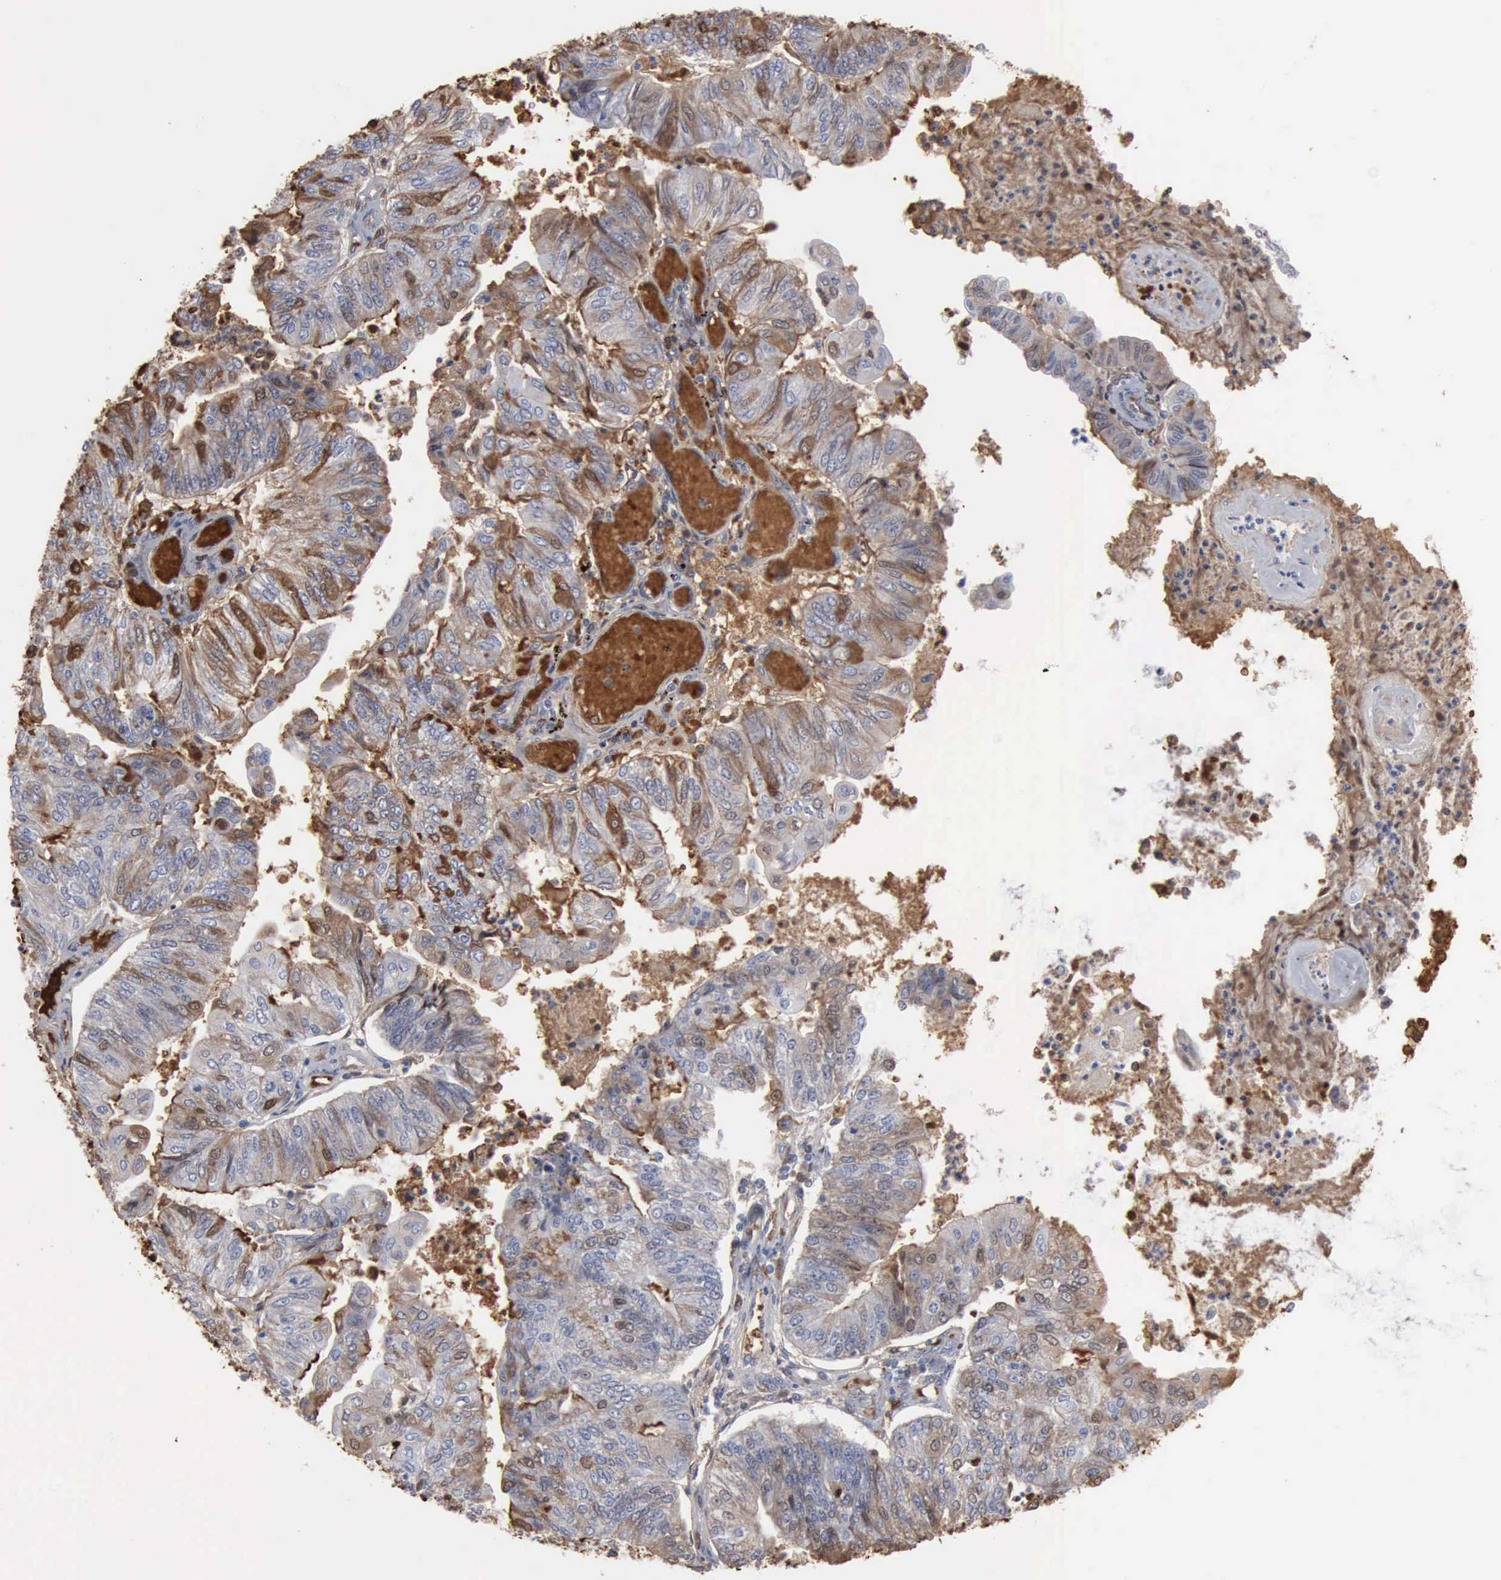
{"staining": {"intensity": "moderate", "quantity": "25%-75%", "location": "cytoplasmic/membranous,nuclear"}, "tissue": "endometrial cancer", "cell_type": "Tumor cells", "image_type": "cancer", "snomed": [{"axis": "morphology", "description": "Adenocarcinoma, NOS"}, {"axis": "topography", "description": "Endometrium"}], "caption": "Protein staining shows moderate cytoplasmic/membranous and nuclear positivity in about 25%-75% of tumor cells in endometrial cancer. The protein is stained brown, and the nuclei are stained in blue (DAB IHC with brightfield microscopy, high magnification).", "gene": "TGFB1", "patient": {"sex": "female", "age": 59}}